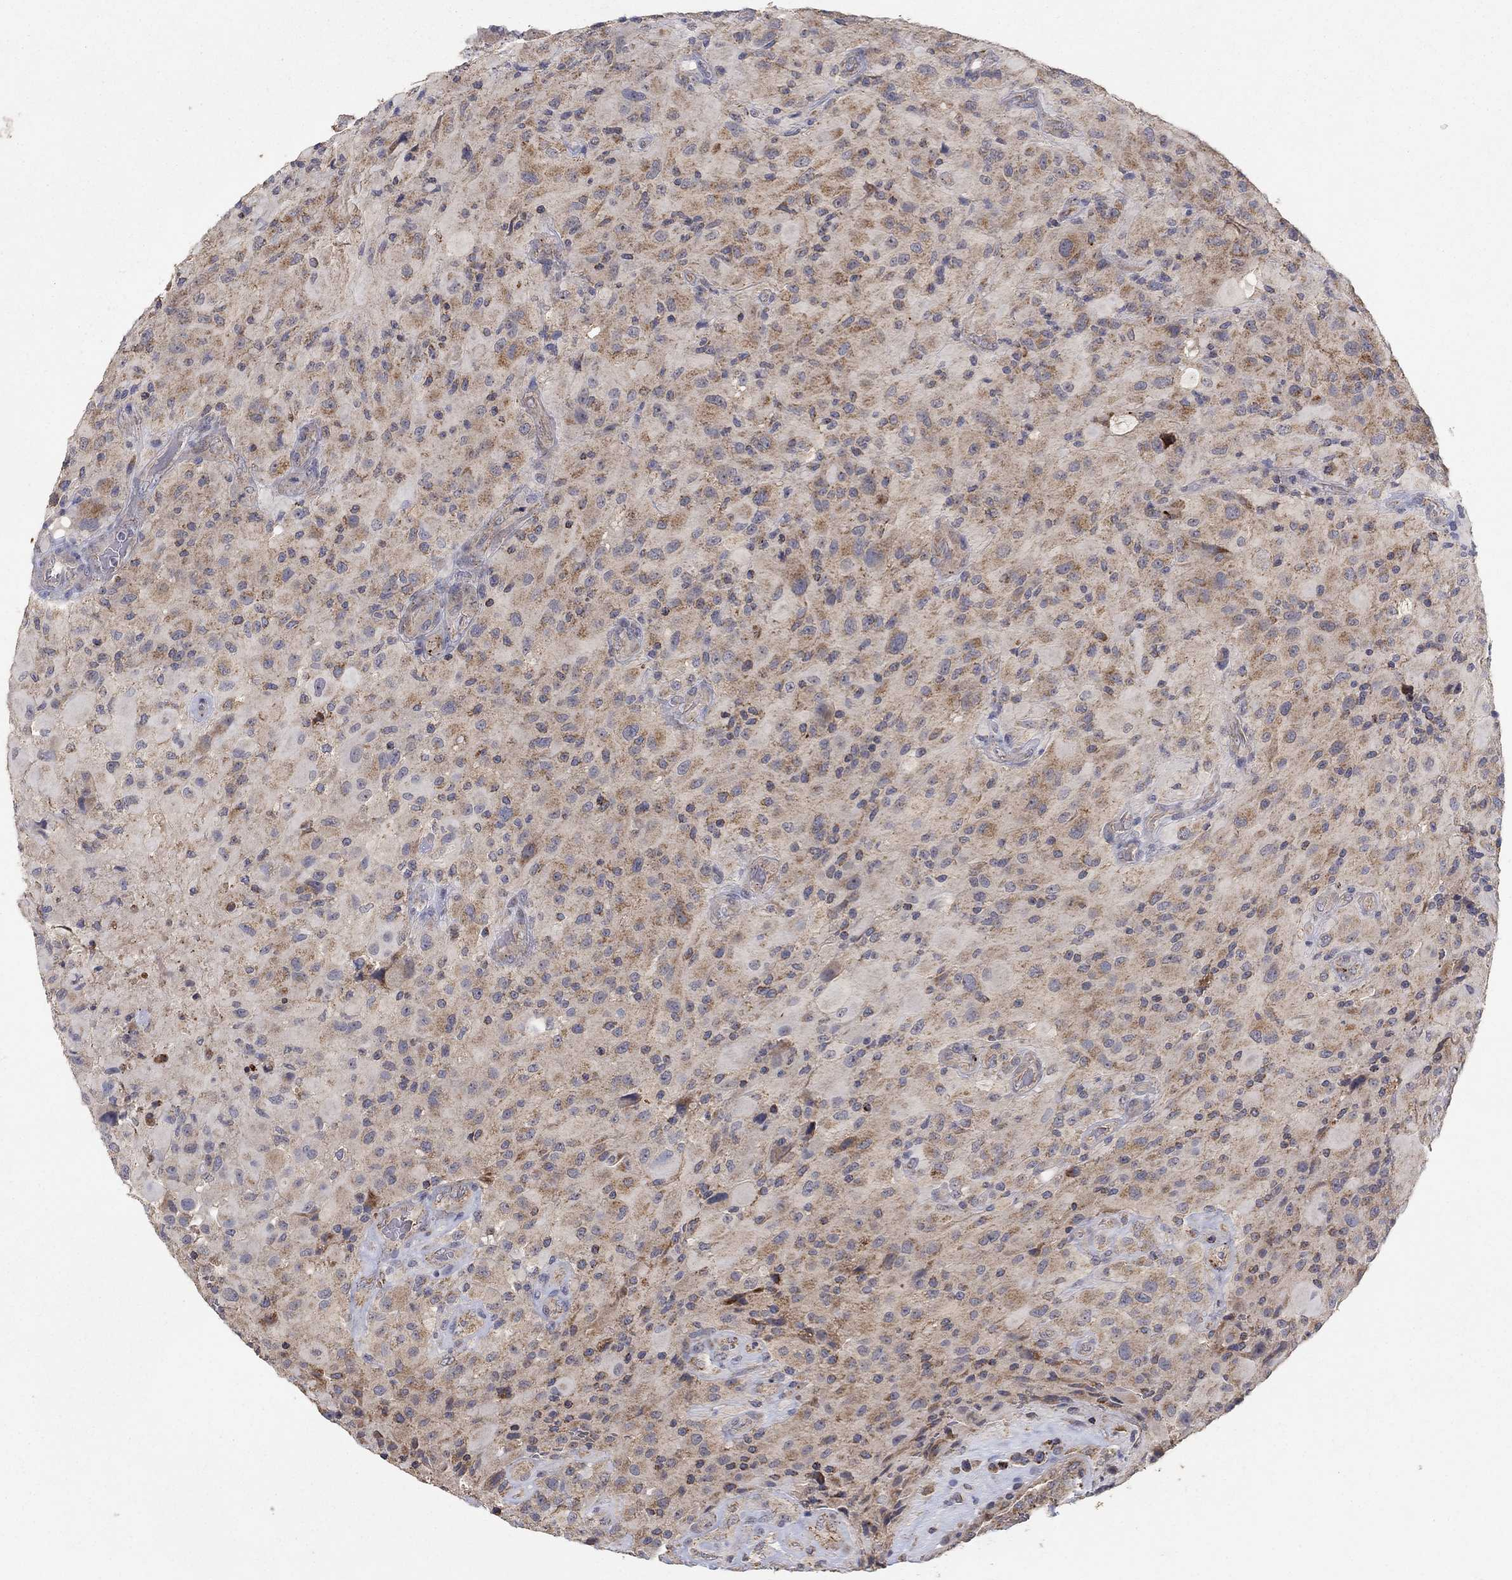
{"staining": {"intensity": "moderate", "quantity": "25%-75%", "location": "cytoplasmic/membranous"}, "tissue": "glioma", "cell_type": "Tumor cells", "image_type": "cancer", "snomed": [{"axis": "morphology", "description": "Glioma, malignant, High grade"}, {"axis": "topography", "description": "Cerebral cortex"}], "caption": "Immunohistochemical staining of human glioma exhibits medium levels of moderate cytoplasmic/membranous expression in about 25%-75% of tumor cells.", "gene": "GPSM1", "patient": {"sex": "male", "age": 35}}